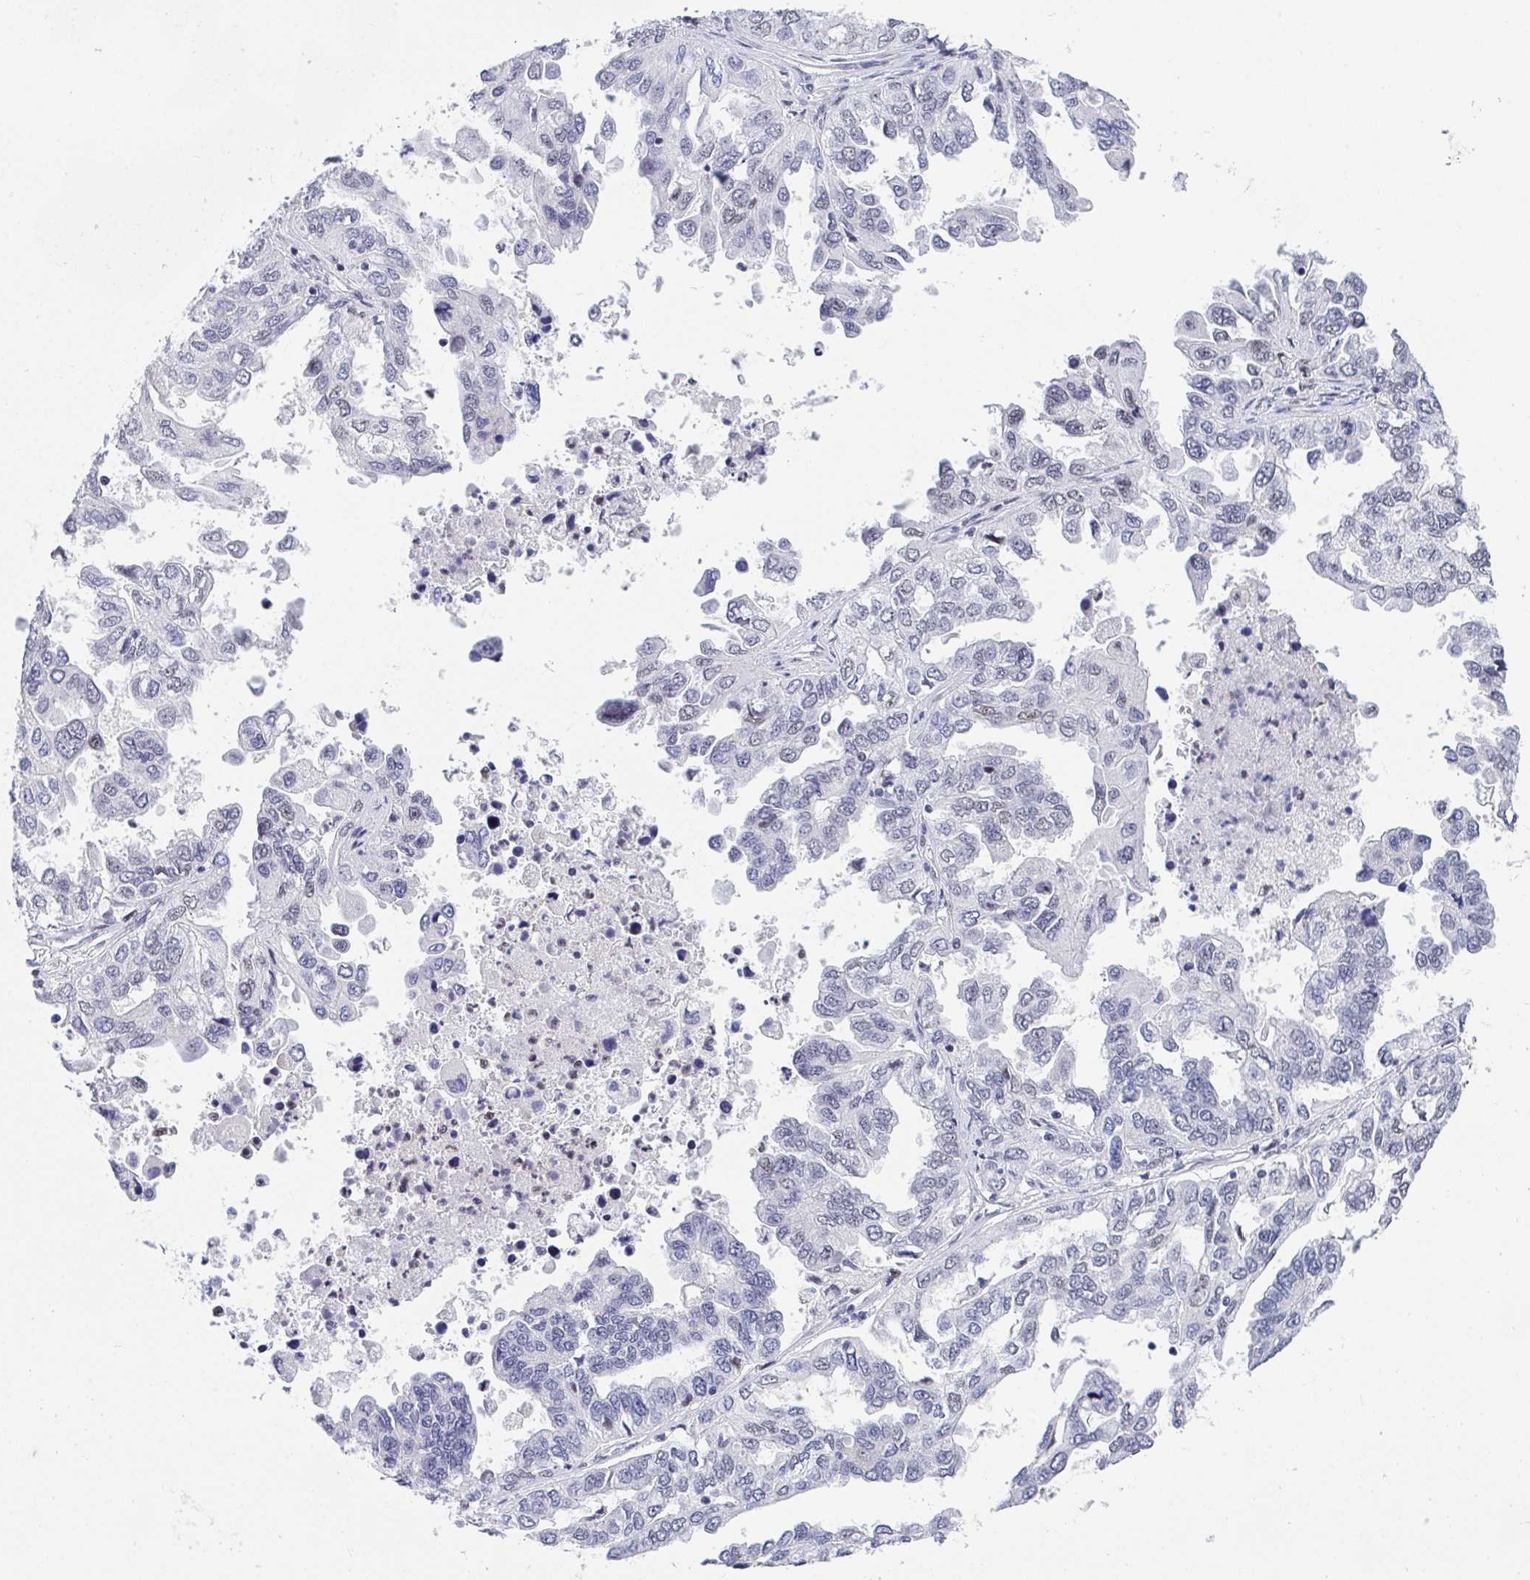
{"staining": {"intensity": "moderate", "quantity": "<25%", "location": "nuclear"}, "tissue": "ovarian cancer", "cell_type": "Tumor cells", "image_type": "cancer", "snomed": [{"axis": "morphology", "description": "Cystadenocarcinoma, serous, NOS"}, {"axis": "topography", "description": "Ovary"}], "caption": "Ovarian cancer (serous cystadenocarcinoma) stained for a protein (brown) shows moderate nuclear positive expression in about <25% of tumor cells.", "gene": "JDP2", "patient": {"sex": "female", "age": 53}}